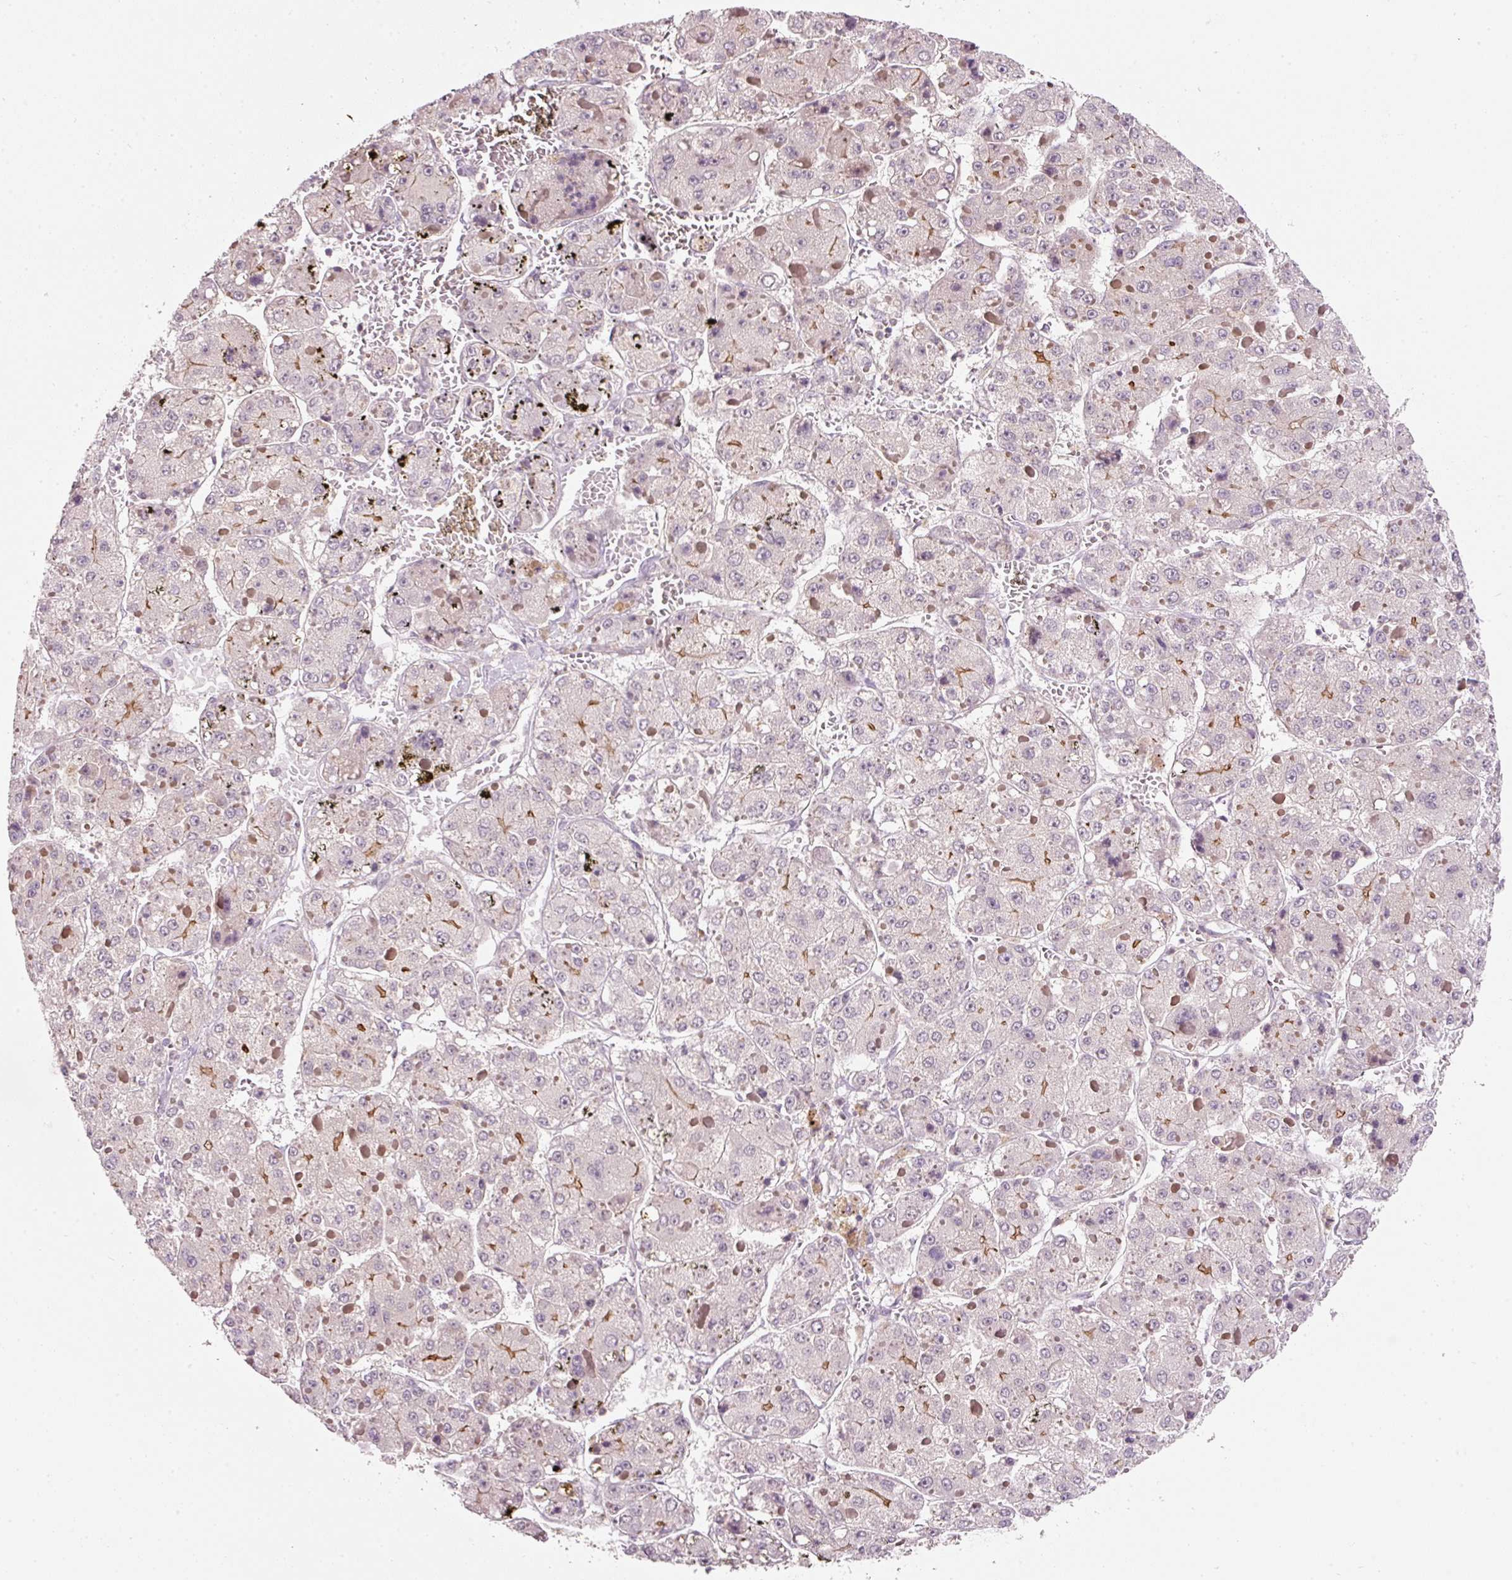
{"staining": {"intensity": "moderate", "quantity": "<25%", "location": "cytoplasmic/membranous"}, "tissue": "liver cancer", "cell_type": "Tumor cells", "image_type": "cancer", "snomed": [{"axis": "morphology", "description": "Carcinoma, Hepatocellular, NOS"}, {"axis": "topography", "description": "Liver"}], "caption": "The histopathology image exhibits immunohistochemical staining of liver cancer. There is moderate cytoplasmic/membranous expression is seen in about <25% of tumor cells.", "gene": "TIRAP", "patient": {"sex": "female", "age": 73}}